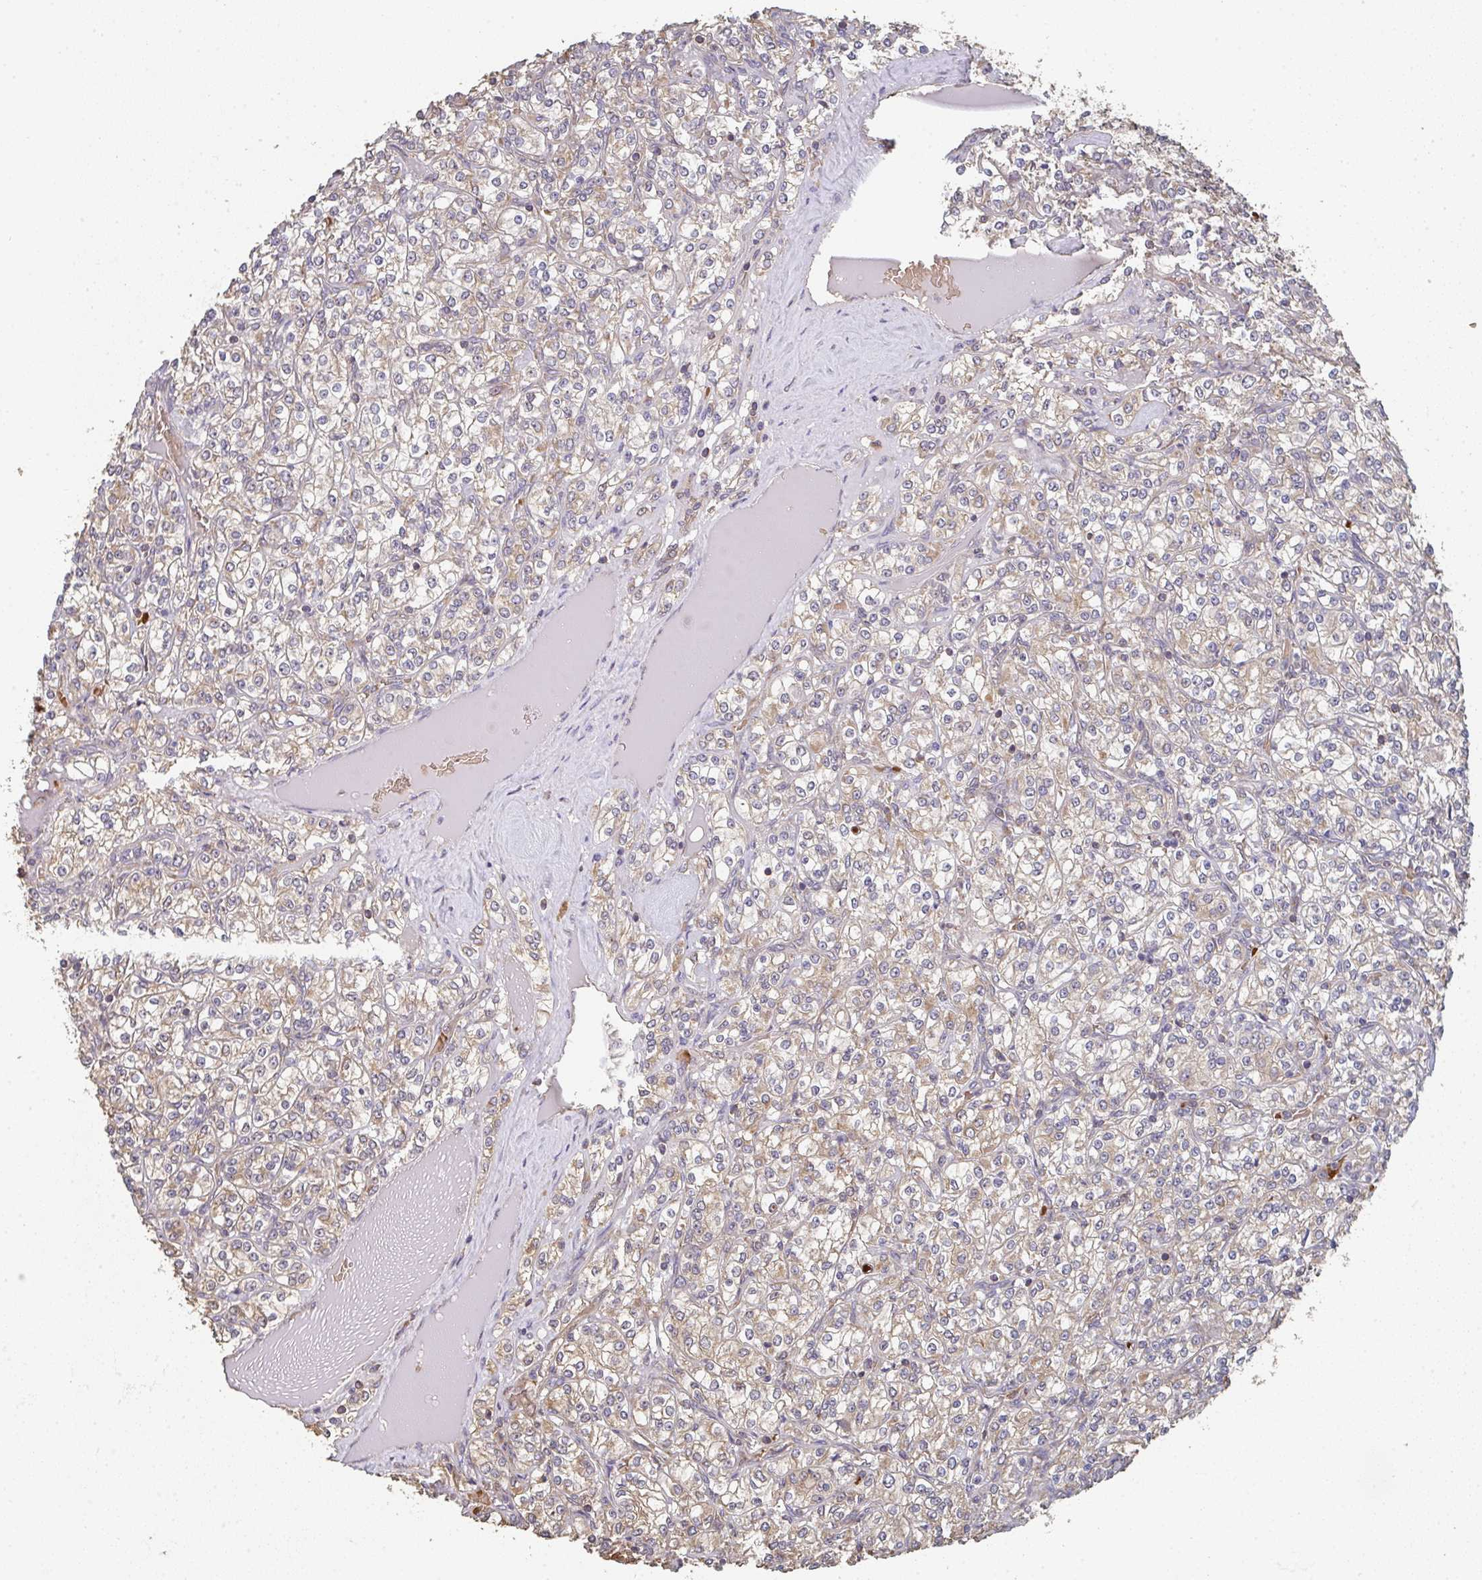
{"staining": {"intensity": "weak", "quantity": "25%-75%", "location": "cytoplasmic/membranous"}, "tissue": "renal cancer", "cell_type": "Tumor cells", "image_type": "cancer", "snomed": [{"axis": "morphology", "description": "Adenocarcinoma, NOS"}, {"axis": "topography", "description": "Kidney"}], "caption": "Adenocarcinoma (renal) stained with a brown dye reveals weak cytoplasmic/membranous positive positivity in about 25%-75% of tumor cells.", "gene": "POLG", "patient": {"sex": "male", "age": 77}}